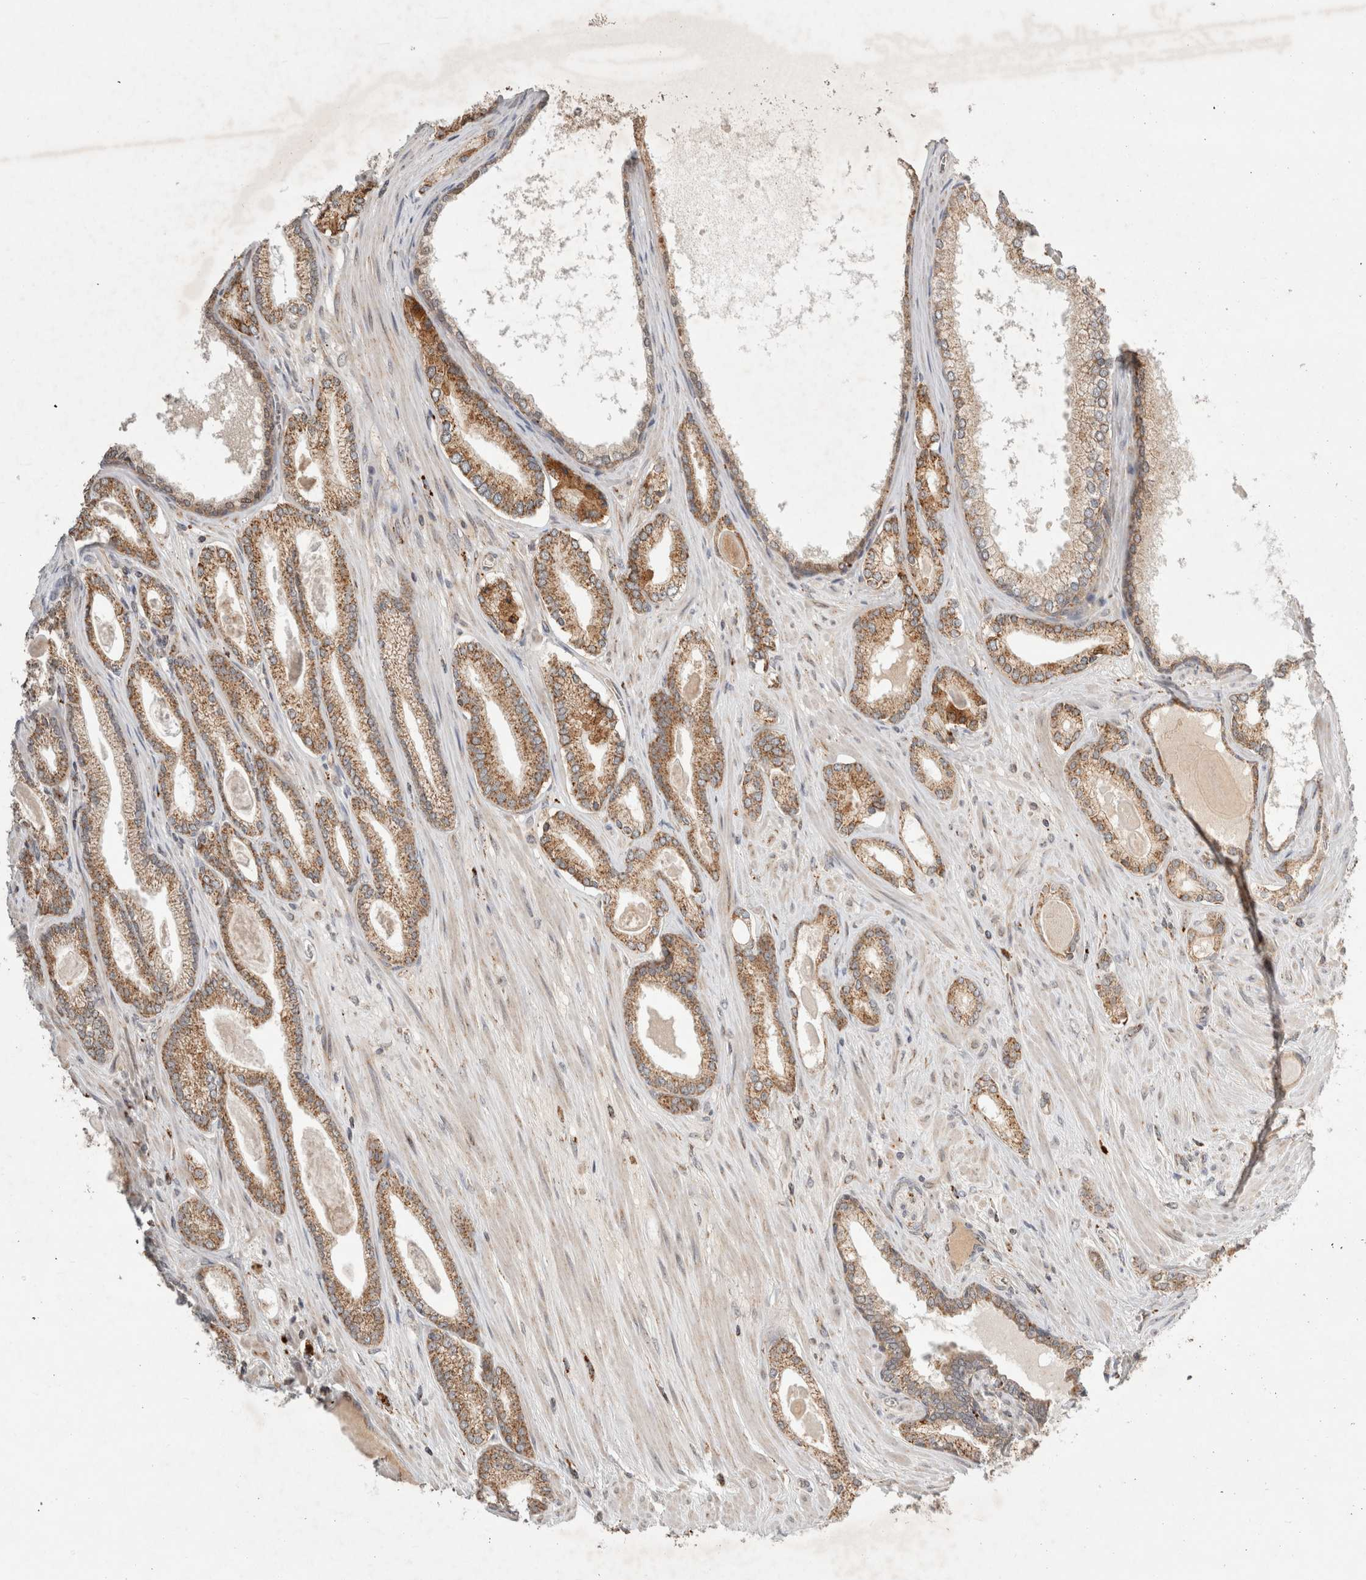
{"staining": {"intensity": "moderate", "quantity": ">75%", "location": "cytoplasmic/membranous"}, "tissue": "prostate cancer", "cell_type": "Tumor cells", "image_type": "cancer", "snomed": [{"axis": "morphology", "description": "Adenocarcinoma, Low grade"}, {"axis": "topography", "description": "Prostate"}], "caption": "The histopathology image displays immunohistochemical staining of prostate adenocarcinoma (low-grade). There is moderate cytoplasmic/membranous expression is appreciated in about >75% of tumor cells. Using DAB (3,3'-diaminobenzidine) (brown) and hematoxylin (blue) stains, captured at high magnification using brightfield microscopy.", "gene": "HROB", "patient": {"sex": "male", "age": 70}}